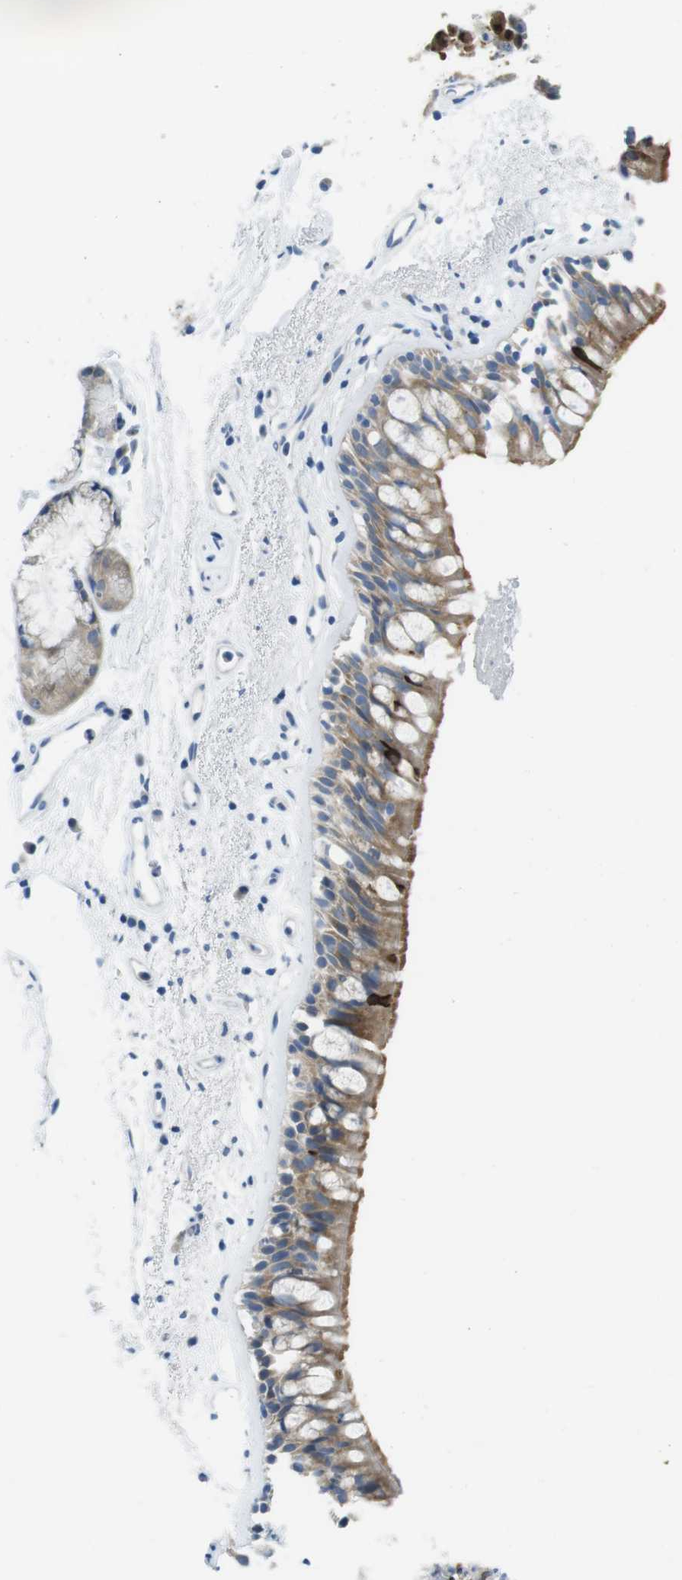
{"staining": {"intensity": "moderate", "quantity": ">75%", "location": "cytoplasmic/membranous"}, "tissue": "bronchus", "cell_type": "Respiratory epithelial cells", "image_type": "normal", "snomed": [{"axis": "morphology", "description": "Normal tissue, NOS"}, {"axis": "morphology", "description": "Adenocarcinoma, NOS"}, {"axis": "topography", "description": "Bronchus"}, {"axis": "topography", "description": "Lung"}], "caption": "Protein staining of normal bronchus shows moderate cytoplasmic/membranous expression in approximately >75% of respiratory epithelial cells.", "gene": "CASP2", "patient": {"sex": "female", "age": 54}}